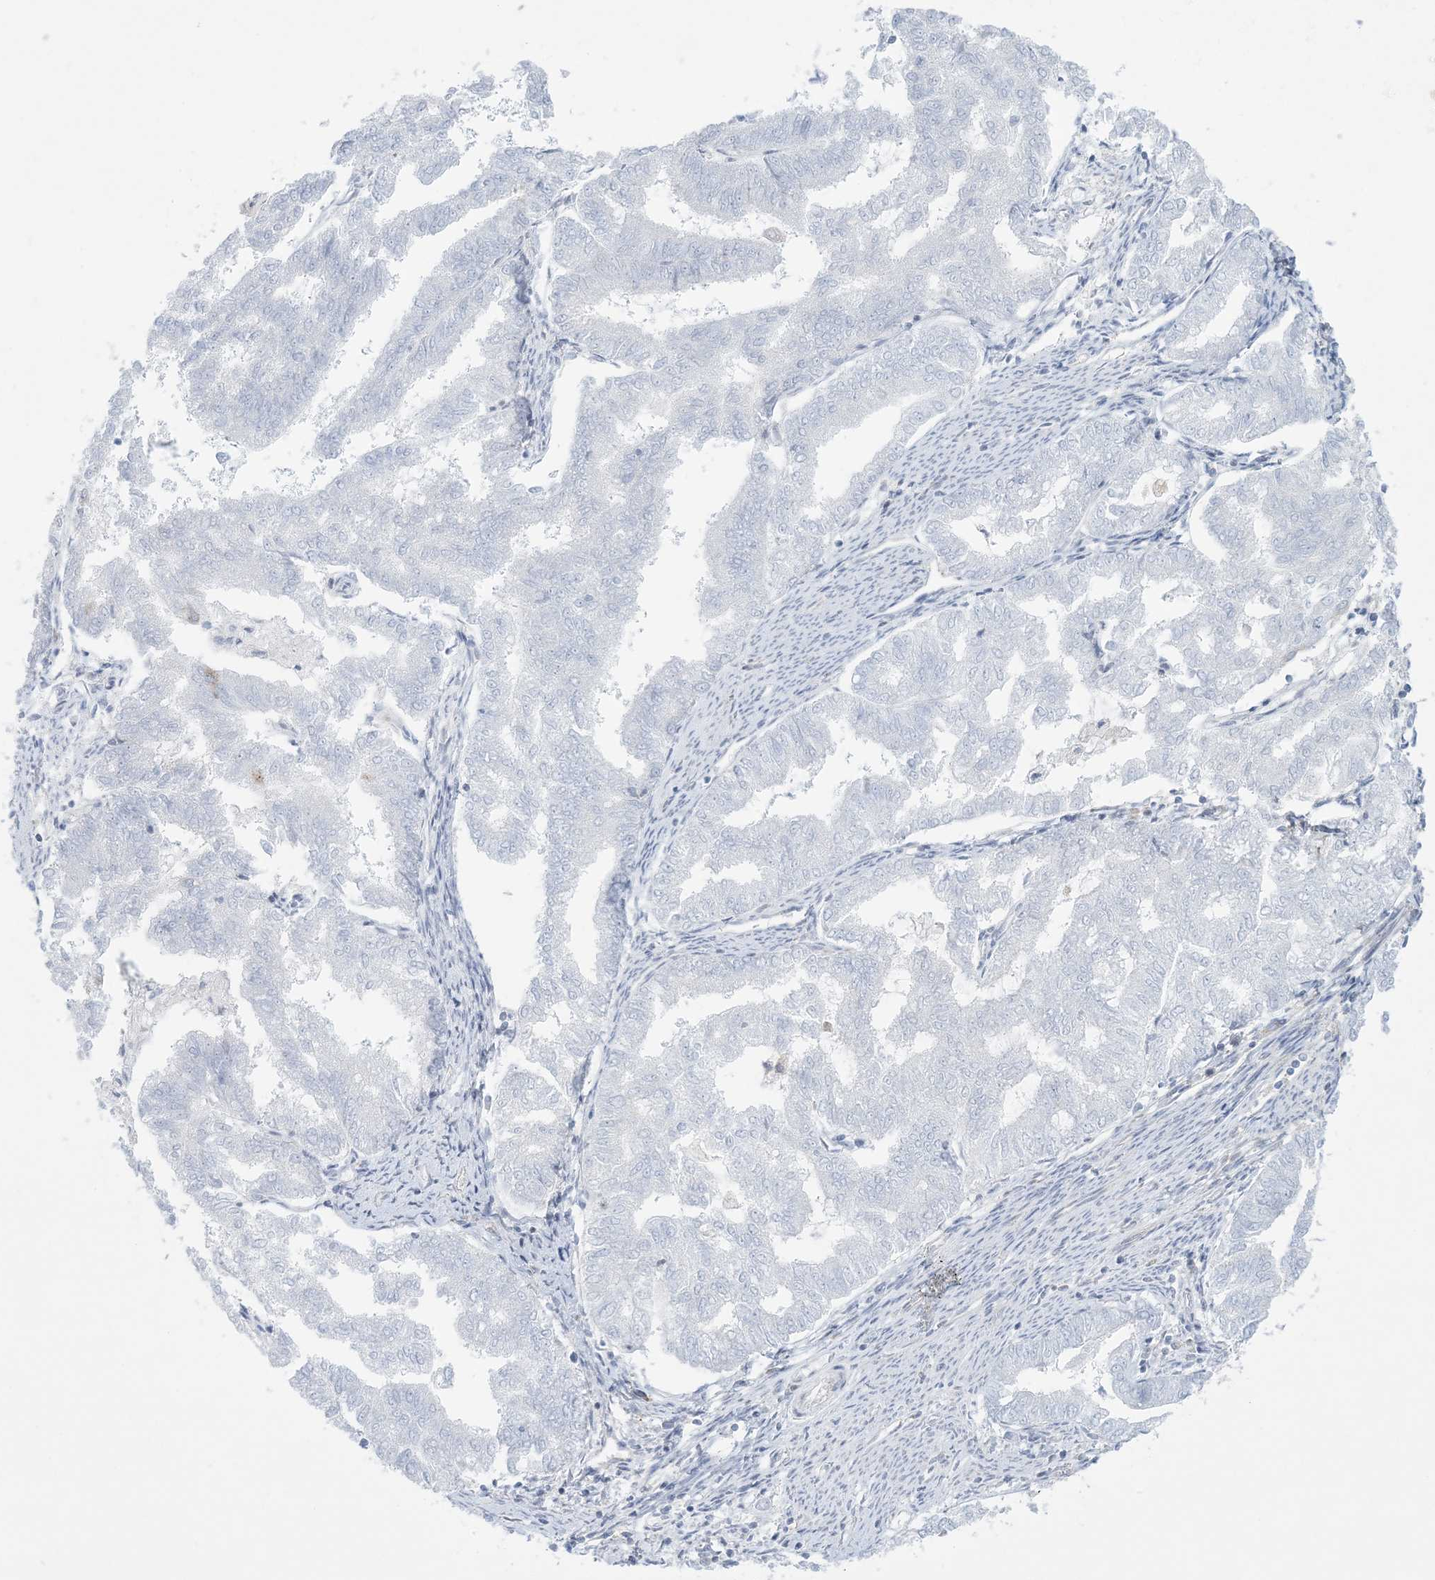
{"staining": {"intensity": "negative", "quantity": "none", "location": "none"}, "tissue": "endometrial cancer", "cell_type": "Tumor cells", "image_type": "cancer", "snomed": [{"axis": "morphology", "description": "Adenocarcinoma, NOS"}, {"axis": "topography", "description": "Endometrium"}], "caption": "Photomicrograph shows no significant protein expression in tumor cells of endometrial cancer (adenocarcinoma).", "gene": "SLAMF9", "patient": {"sex": "female", "age": 79}}